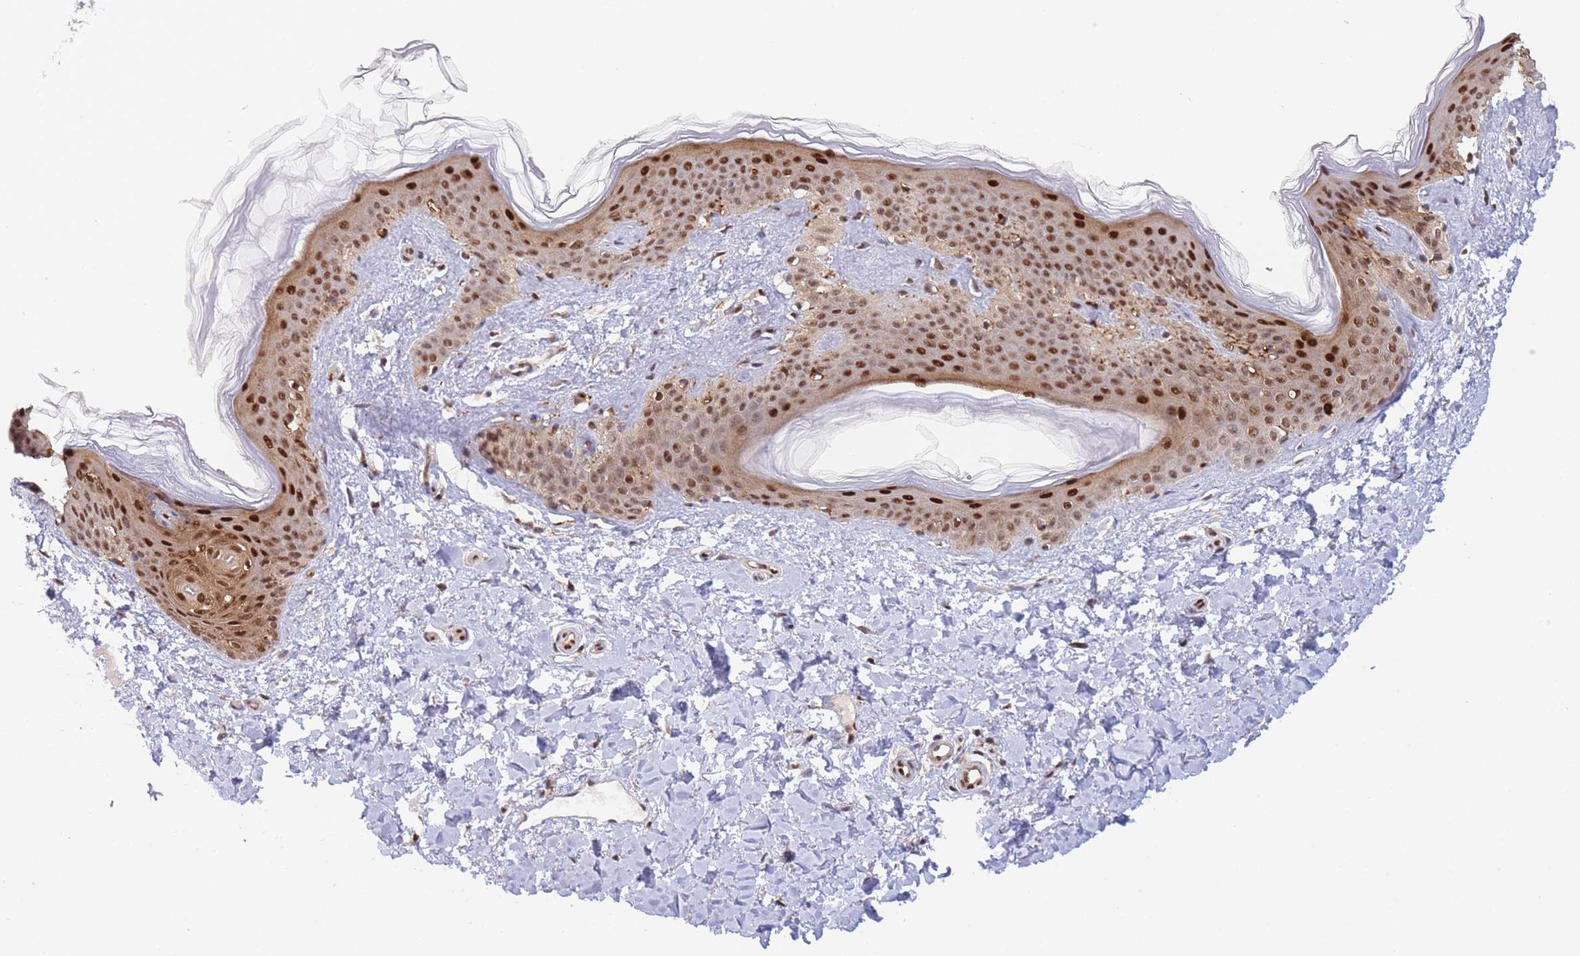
{"staining": {"intensity": "moderate", "quantity": ">75%", "location": "cytoplasmic/membranous,nuclear"}, "tissue": "skin", "cell_type": "Fibroblasts", "image_type": "normal", "snomed": [{"axis": "morphology", "description": "Normal tissue, NOS"}, {"axis": "topography", "description": "Skin"}], "caption": "Moderate cytoplasmic/membranous,nuclear positivity for a protein is appreciated in about >75% of fibroblasts of unremarkable skin using immunohistochemistry (IHC).", "gene": "NSFL1C", "patient": {"sex": "female", "age": 41}}